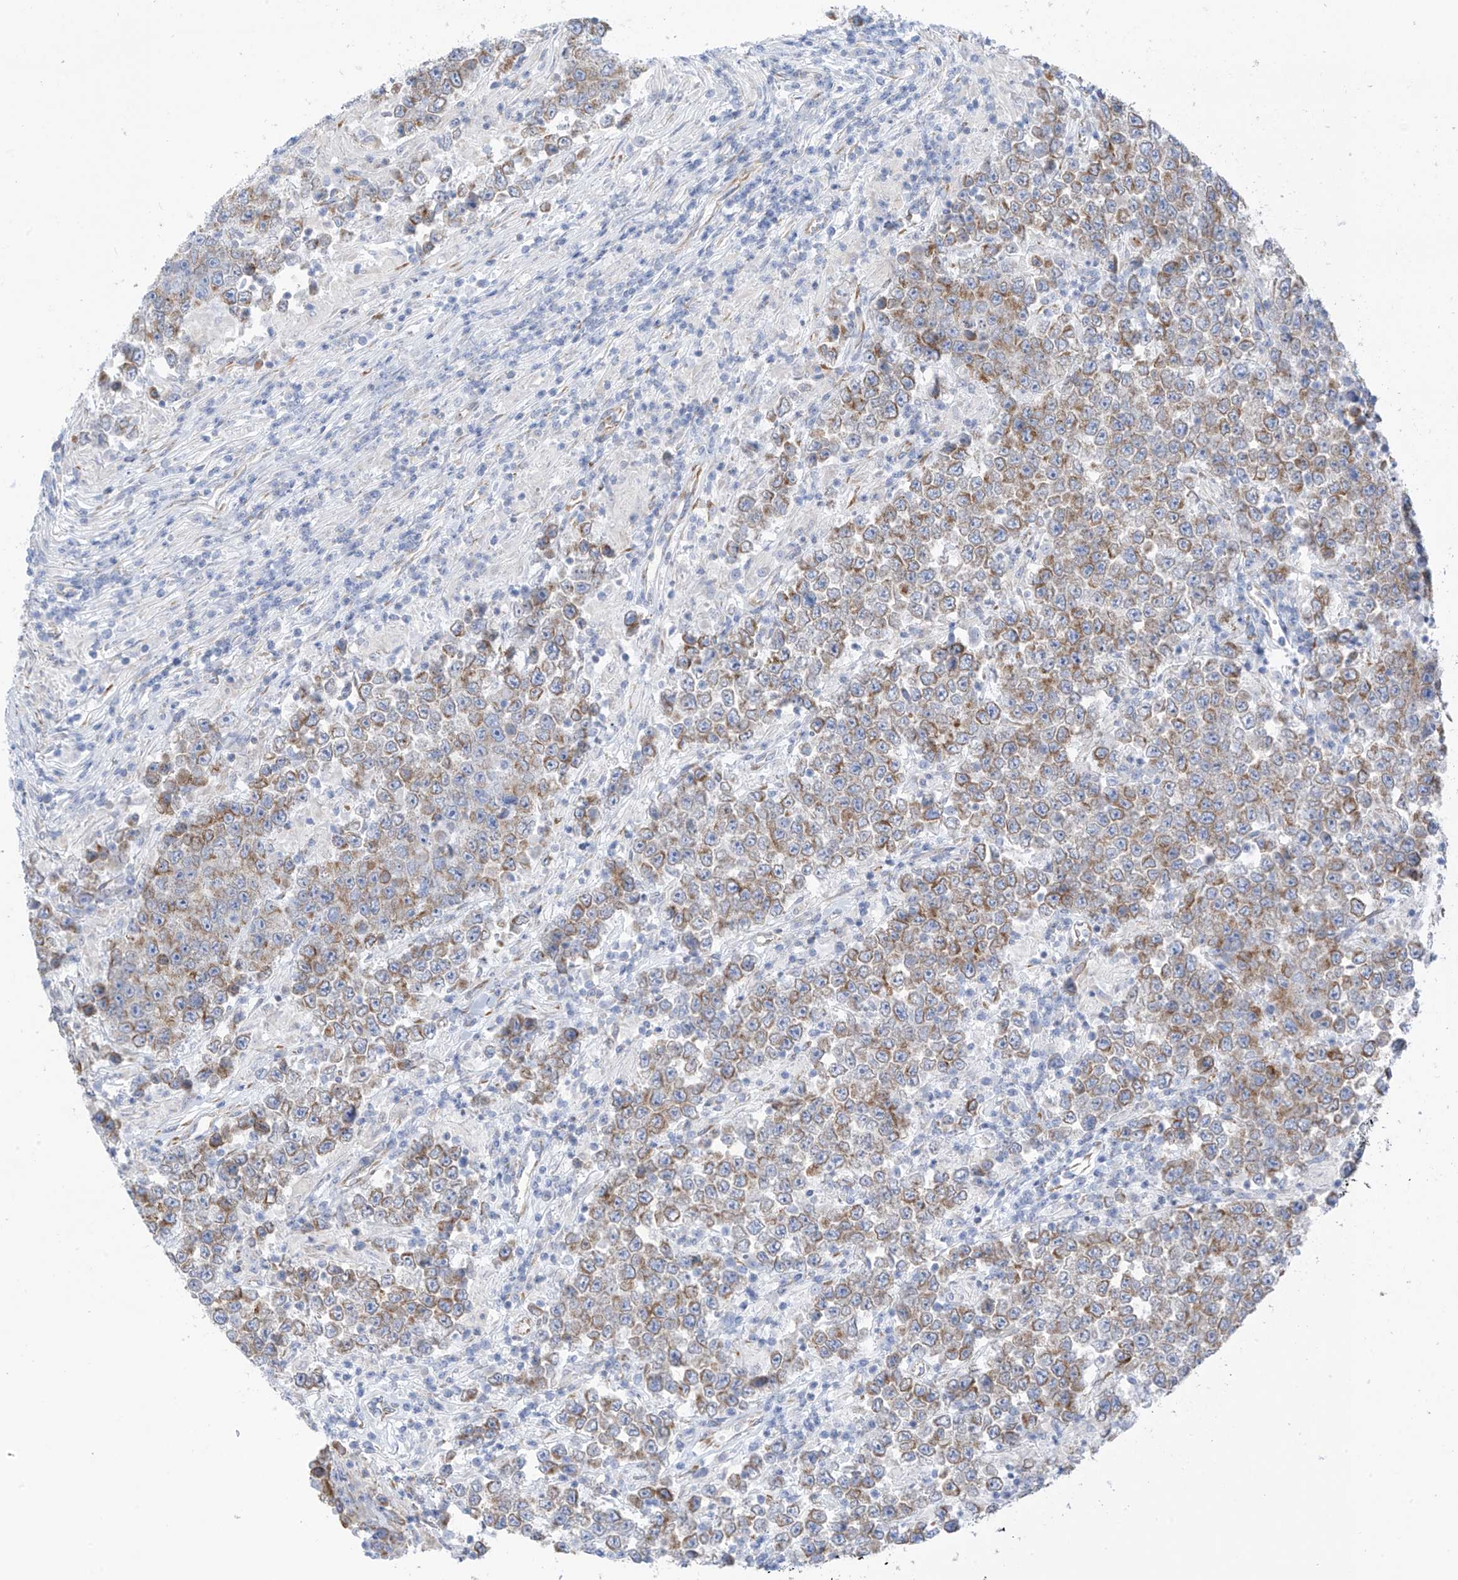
{"staining": {"intensity": "moderate", "quantity": ">75%", "location": "cytoplasmic/membranous"}, "tissue": "testis cancer", "cell_type": "Tumor cells", "image_type": "cancer", "snomed": [{"axis": "morphology", "description": "Normal tissue, NOS"}, {"axis": "morphology", "description": "Urothelial carcinoma, High grade"}, {"axis": "morphology", "description": "Seminoma, NOS"}, {"axis": "morphology", "description": "Carcinoma, Embryonal, NOS"}, {"axis": "topography", "description": "Urinary bladder"}, {"axis": "topography", "description": "Testis"}], "caption": "High-power microscopy captured an IHC image of testis embryonal carcinoma, revealing moderate cytoplasmic/membranous expression in about >75% of tumor cells.", "gene": "RCN2", "patient": {"sex": "male", "age": 41}}